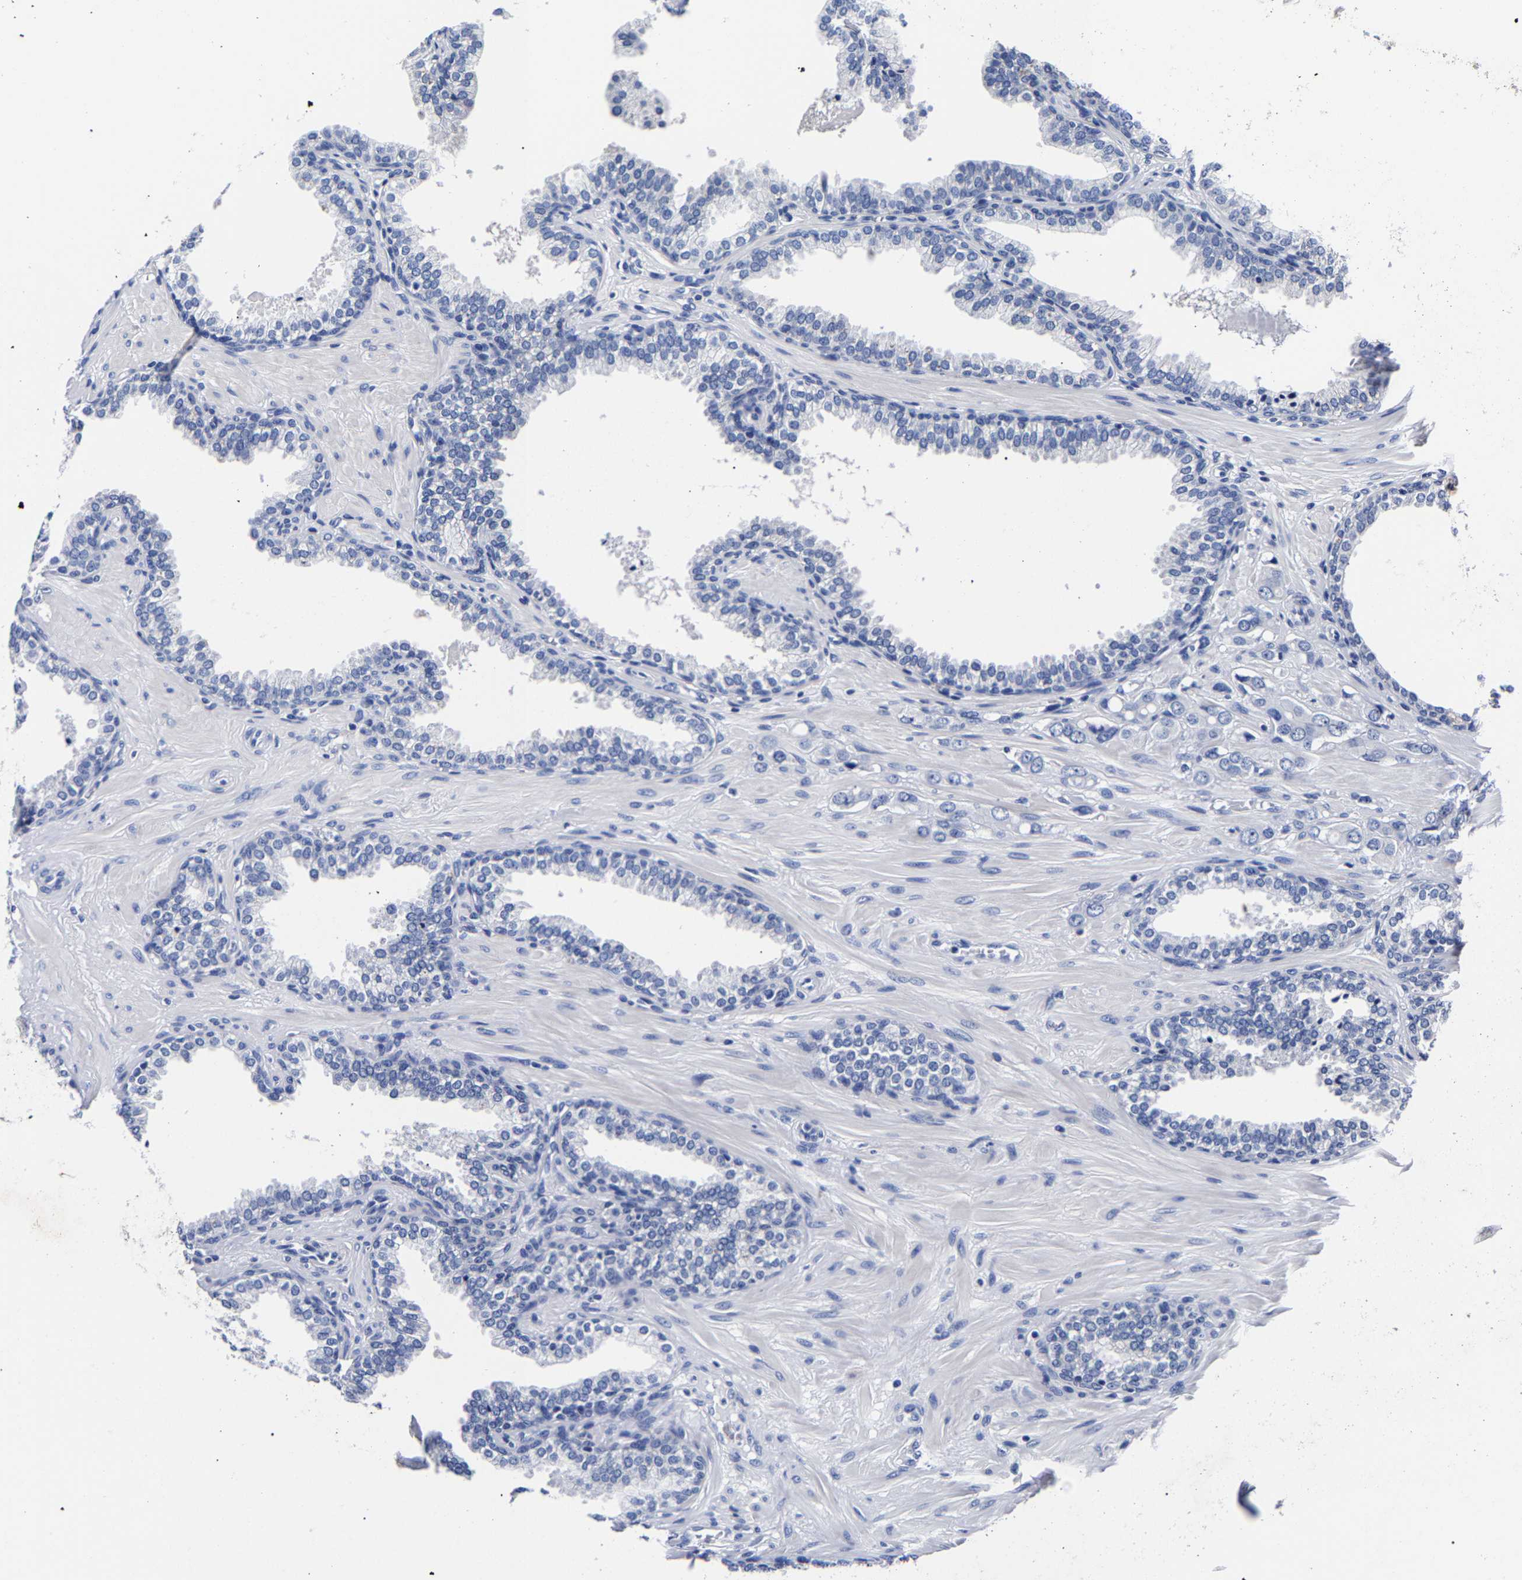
{"staining": {"intensity": "negative", "quantity": "none", "location": "none"}, "tissue": "prostate cancer", "cell_type": "Tumor cells", "image_type": "cancer", "snomed": [{"axis": "morphology", "description": "Adenocarcinoma, High grade"}, {"axis": "topography", "description": "Prostate"}], "caption": "There is no significant positivity in tumor cells of adenocarcinoma (high-grade) (prostate). (DAB IHC visualized using brightfield microscopy, high magnification).", "gene": "CPA2", "patient": {"sex": "male", "age": 52}}